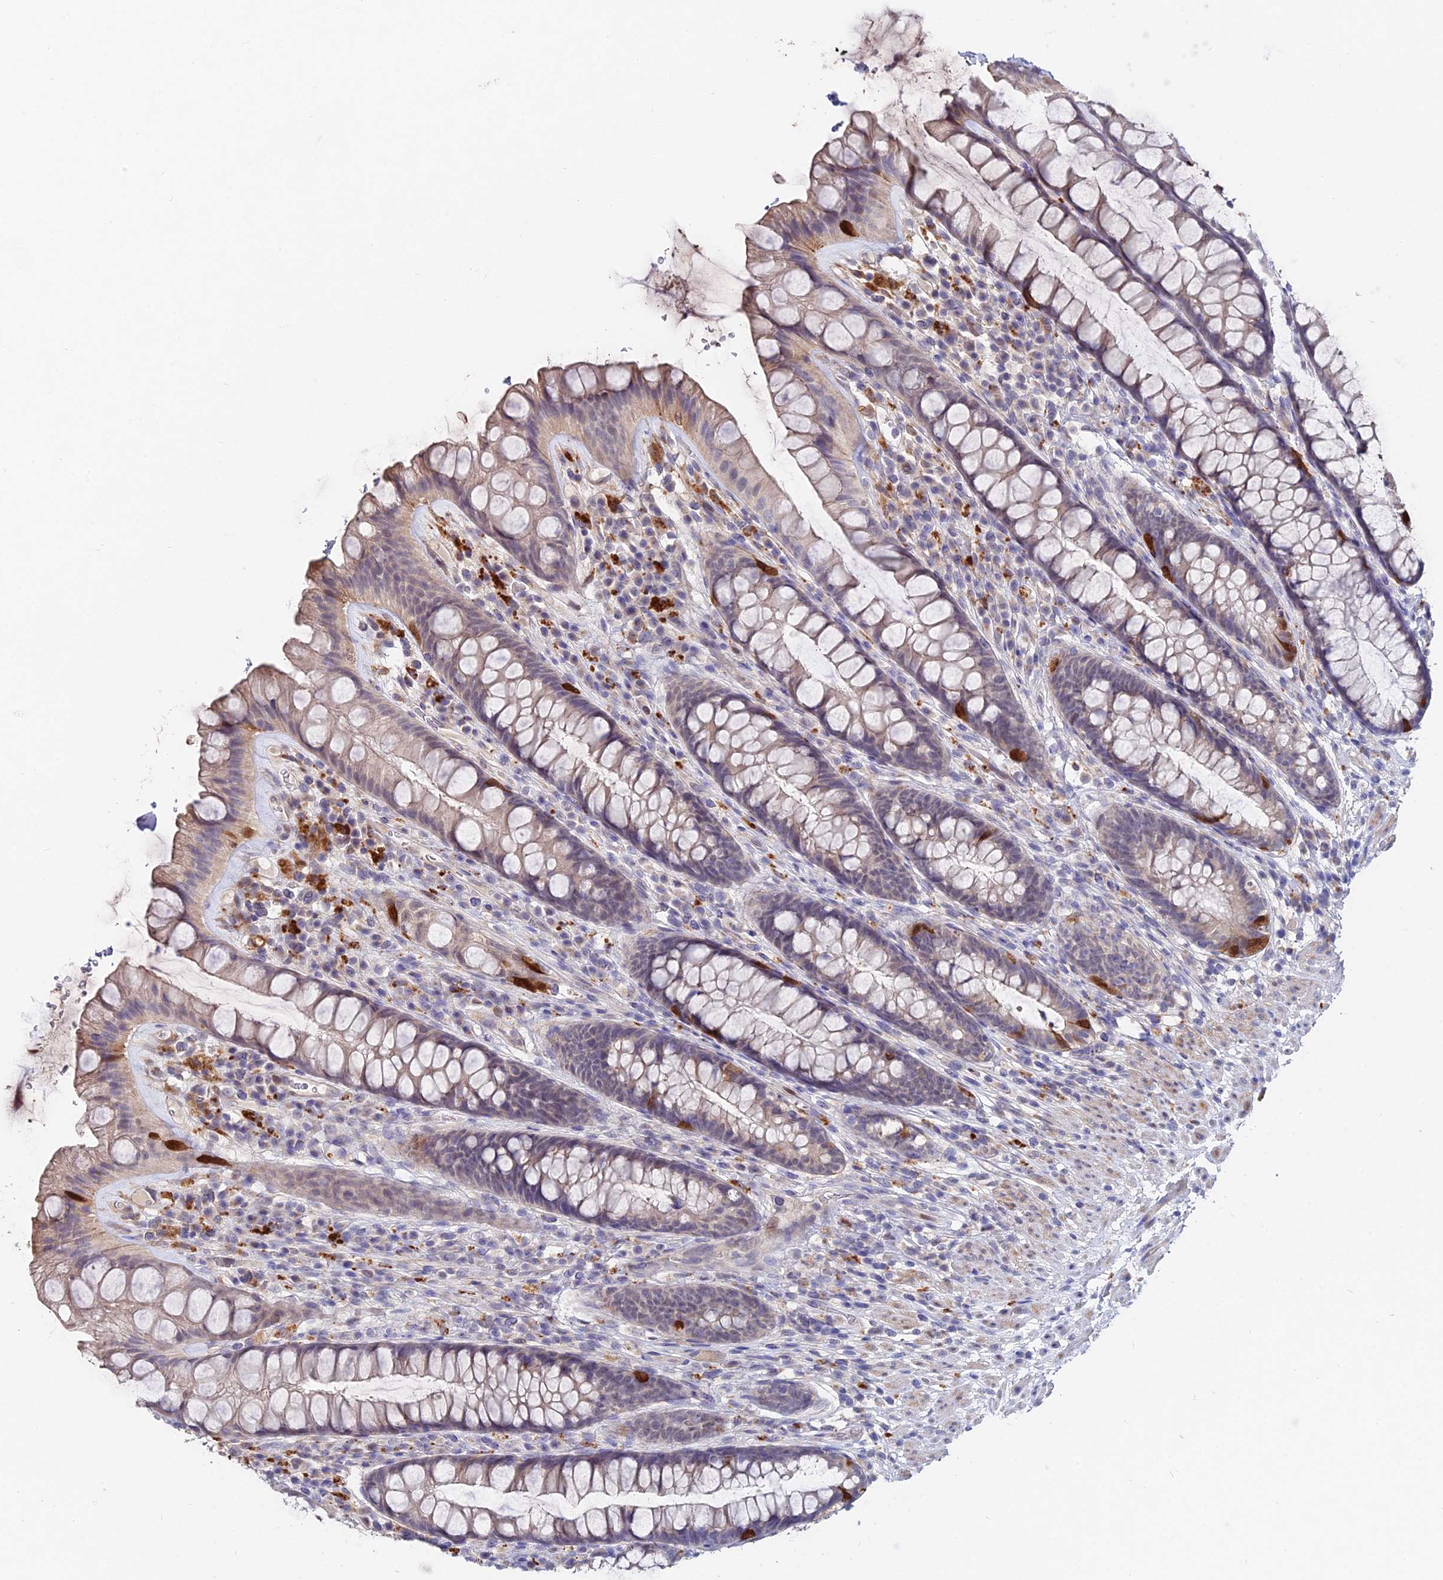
{"staining": {"intensity": "moderate", "quantity": "<25%", "location": "cytoplasmic/membranous"}, "tissue": "rectum", "cell_type": "Glandular cells", "image_type": "normal", "snomed": [{"axis": "morphology", "description": "Normal tissue, NOS"}, {"axis": "topography", "description": "Rectum"}], "caption": "Immunohistochemistry (IHC) histopathology image of unremarkable human rectum stained for a protein (brown), which shows low levels of moderate cytoplasmic/membranous positivity in approximately <25% of glandular cells.", "gene": "ACTR5", "patient": {"sex": "male", "age": 74}}